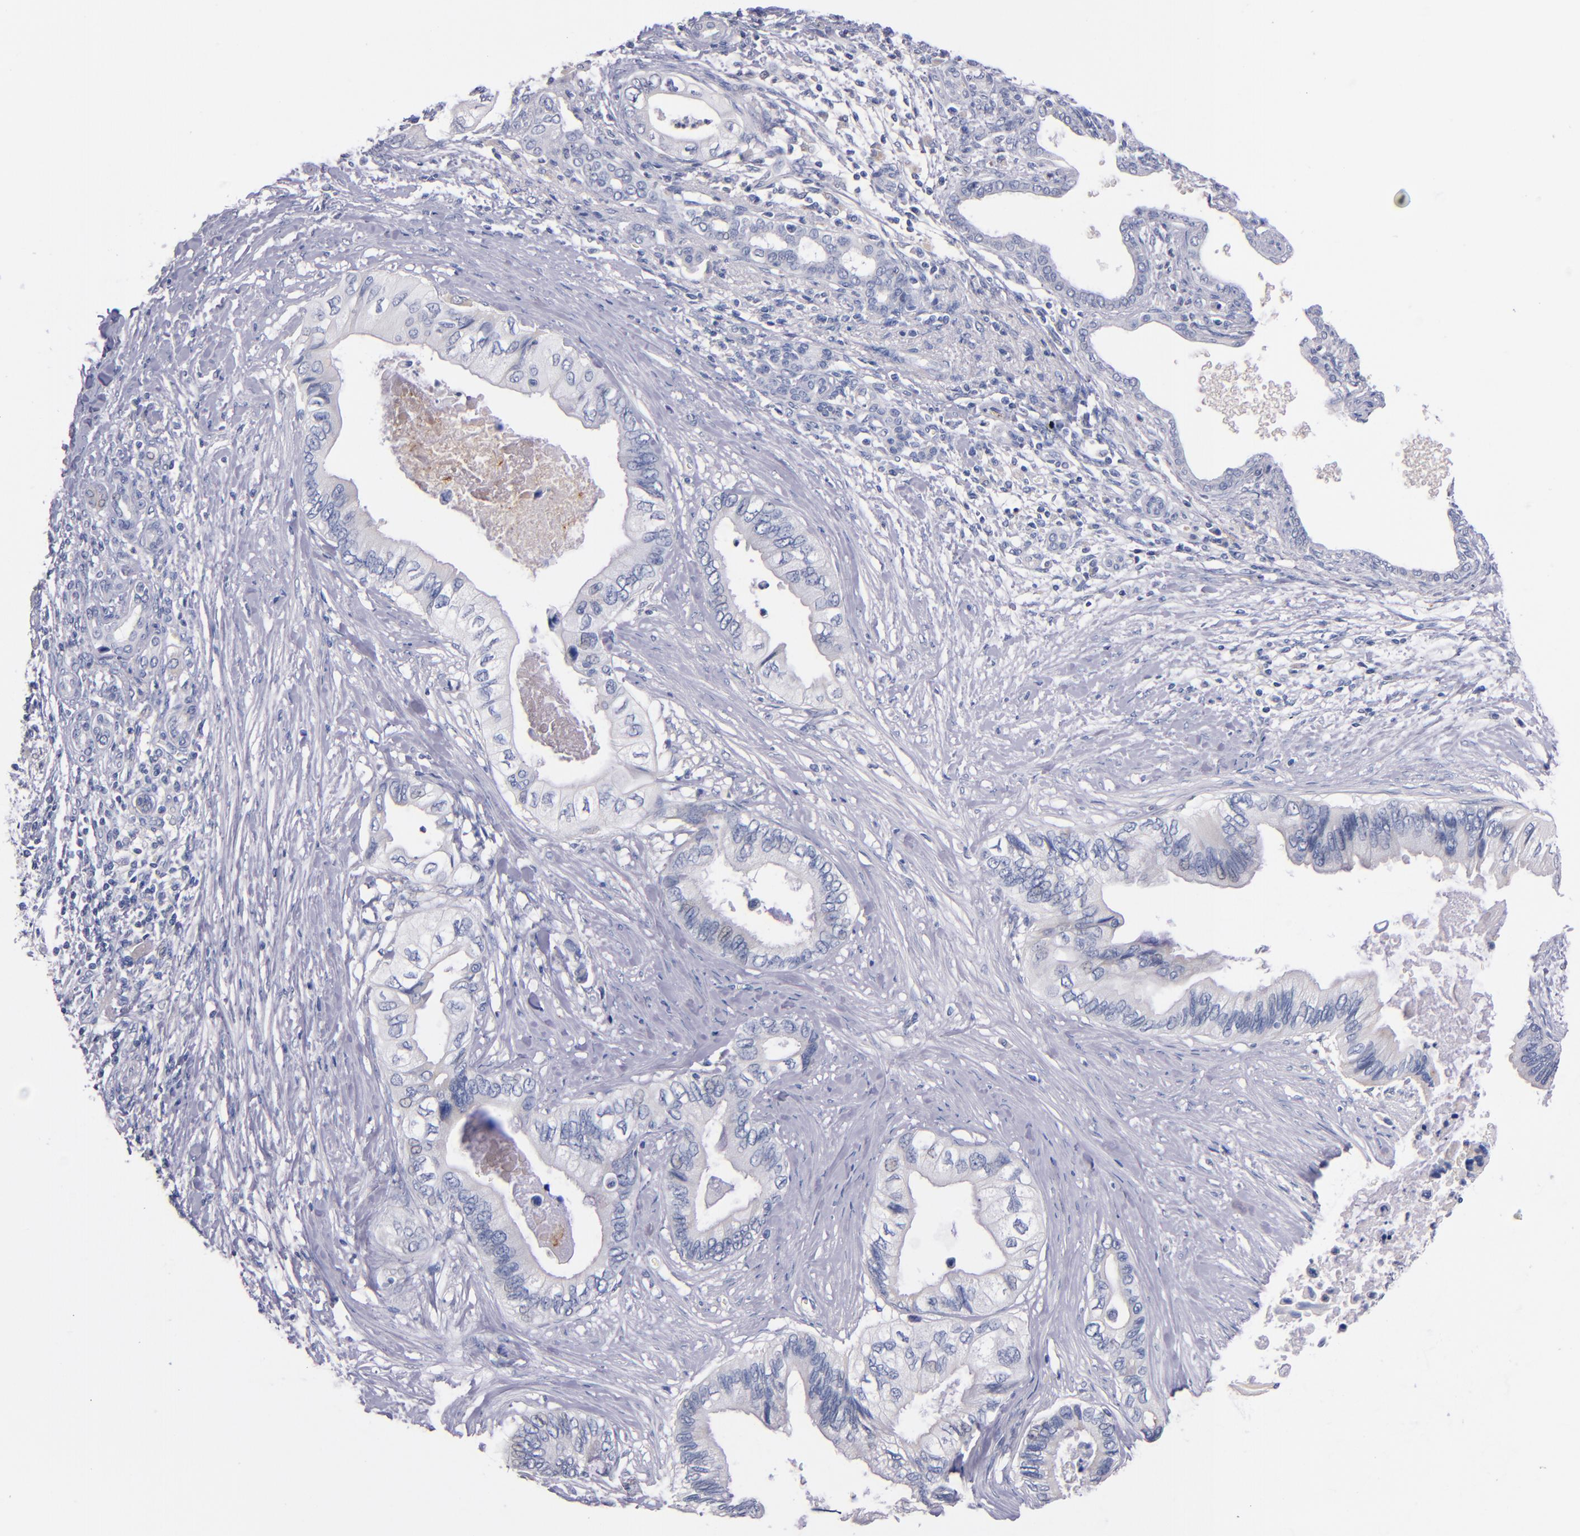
{"staining": {"intensity": "negative", "quantity": "none", "location": "none"}, "tissue": "pancreatic cancer", "cell_type": "Tumor cells", "image_type": "cancer", "snomed": [{"axis": "morphology", "description": "Adenocarcinoma, NOS"}, {"axis": "topography", "description": "Pancreas"}], "caption": "Human pancreatic adenocarcinoma stained for a protein using immunohistochemistry (IHC) shows no positivity in tumor cells.", "gene": "CNTNAP2", "patient": {"sex": "female", "age": 66}}